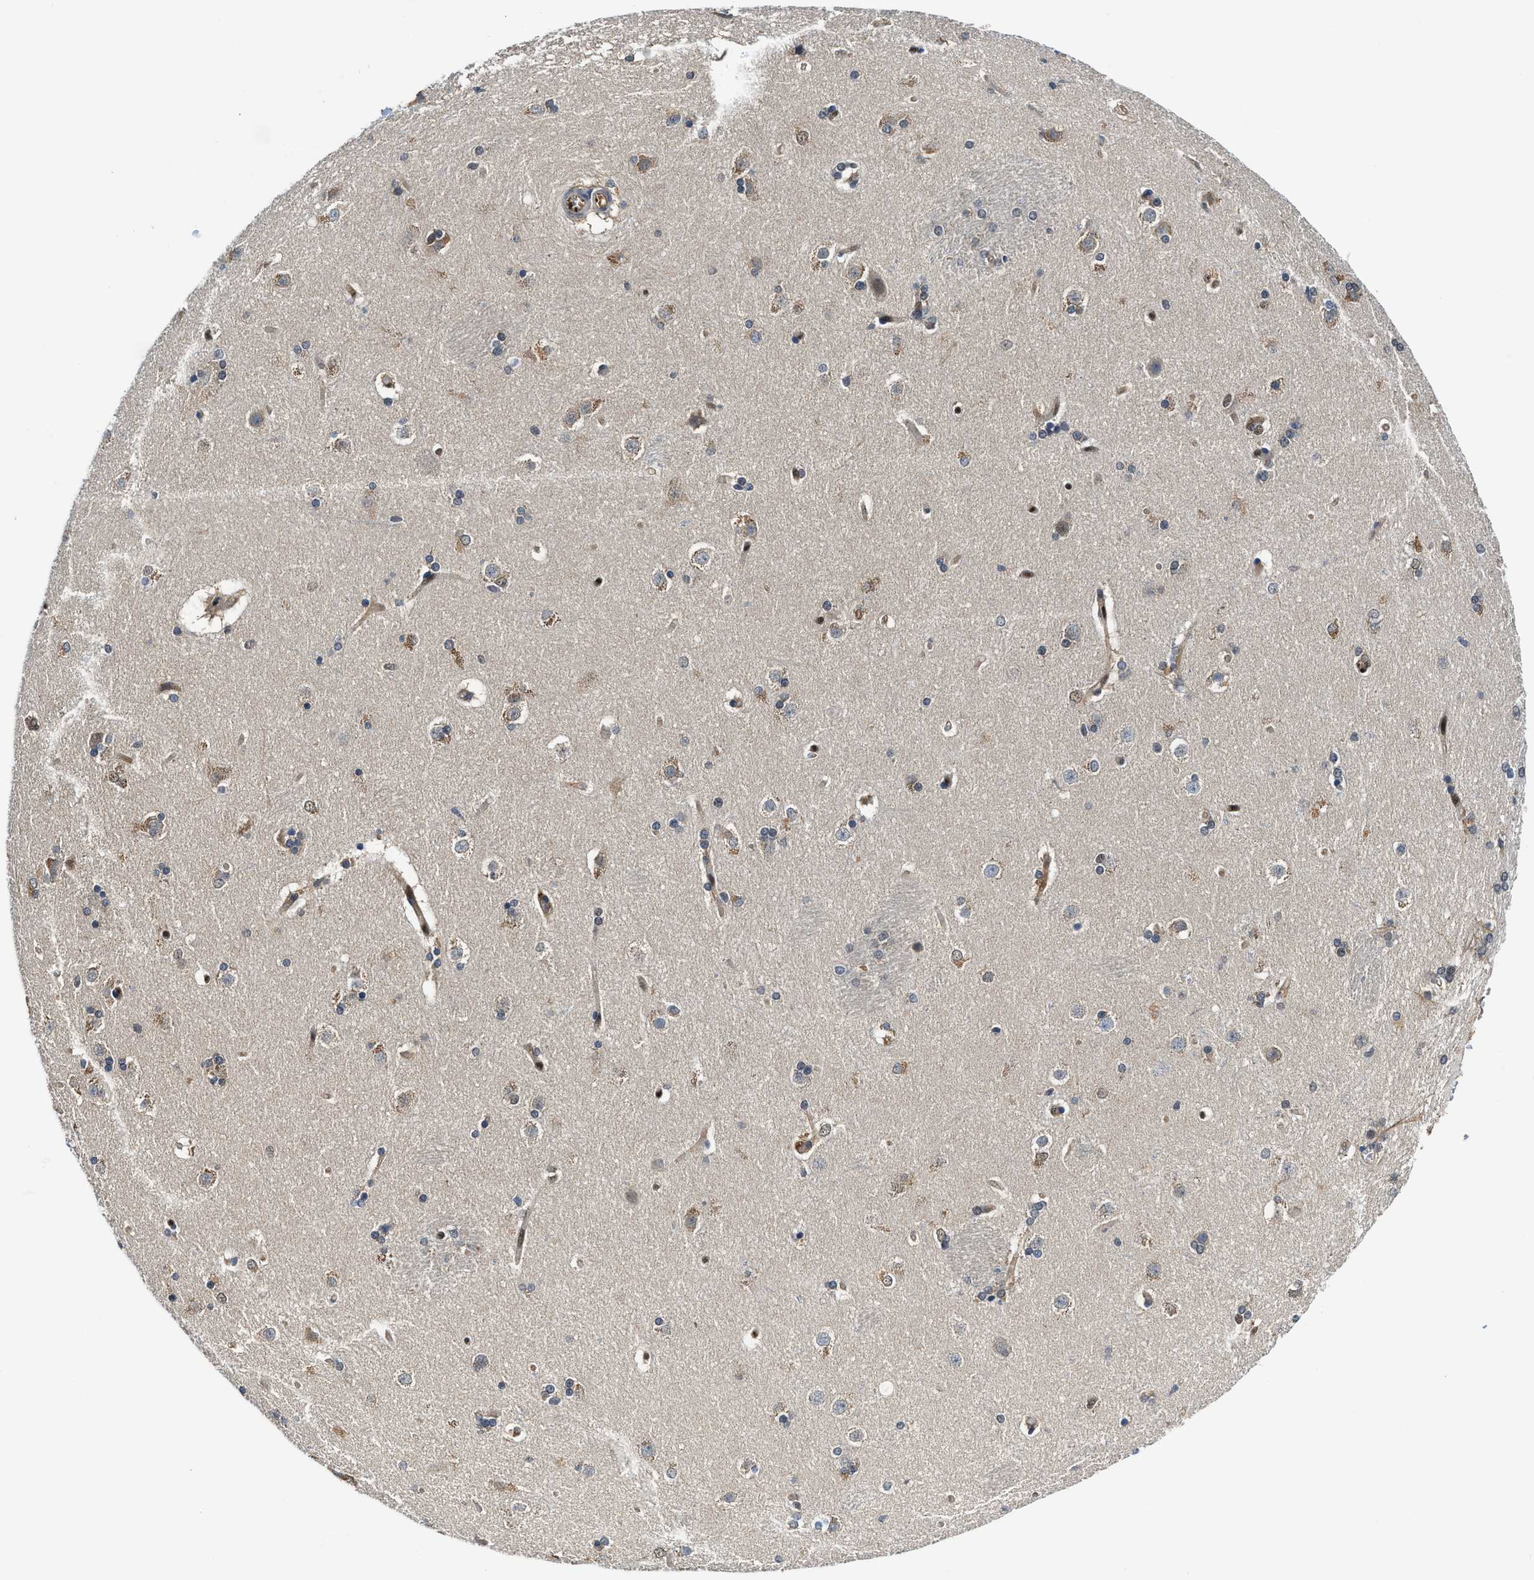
{"staining": {"intensity": "moderate", "quantity": "<25%", "location": "cytoplasmic/membranous,nuclear"}, "tissue": "caudate", "cell_type": "Glial cells", "image_type": "normal", "snomed": [{"axis": "morphology", "description": "Normal tissue, NOS"}, {"axis": "topography", "description": "Lateral ventricle wall"}], "caption": "Immunohistochemistry (DAB (3,3'-diaminobenzidine)) staining of benign human caudate demonstrates moderate cytoplasmic/membranous,nuclear protein positivity in about <25% of glial cells. (Brightfield microscopy of DAB IHC at high magnification).", "gene": "LTA4H", "patient": {"sex": "female", "age": 19}}